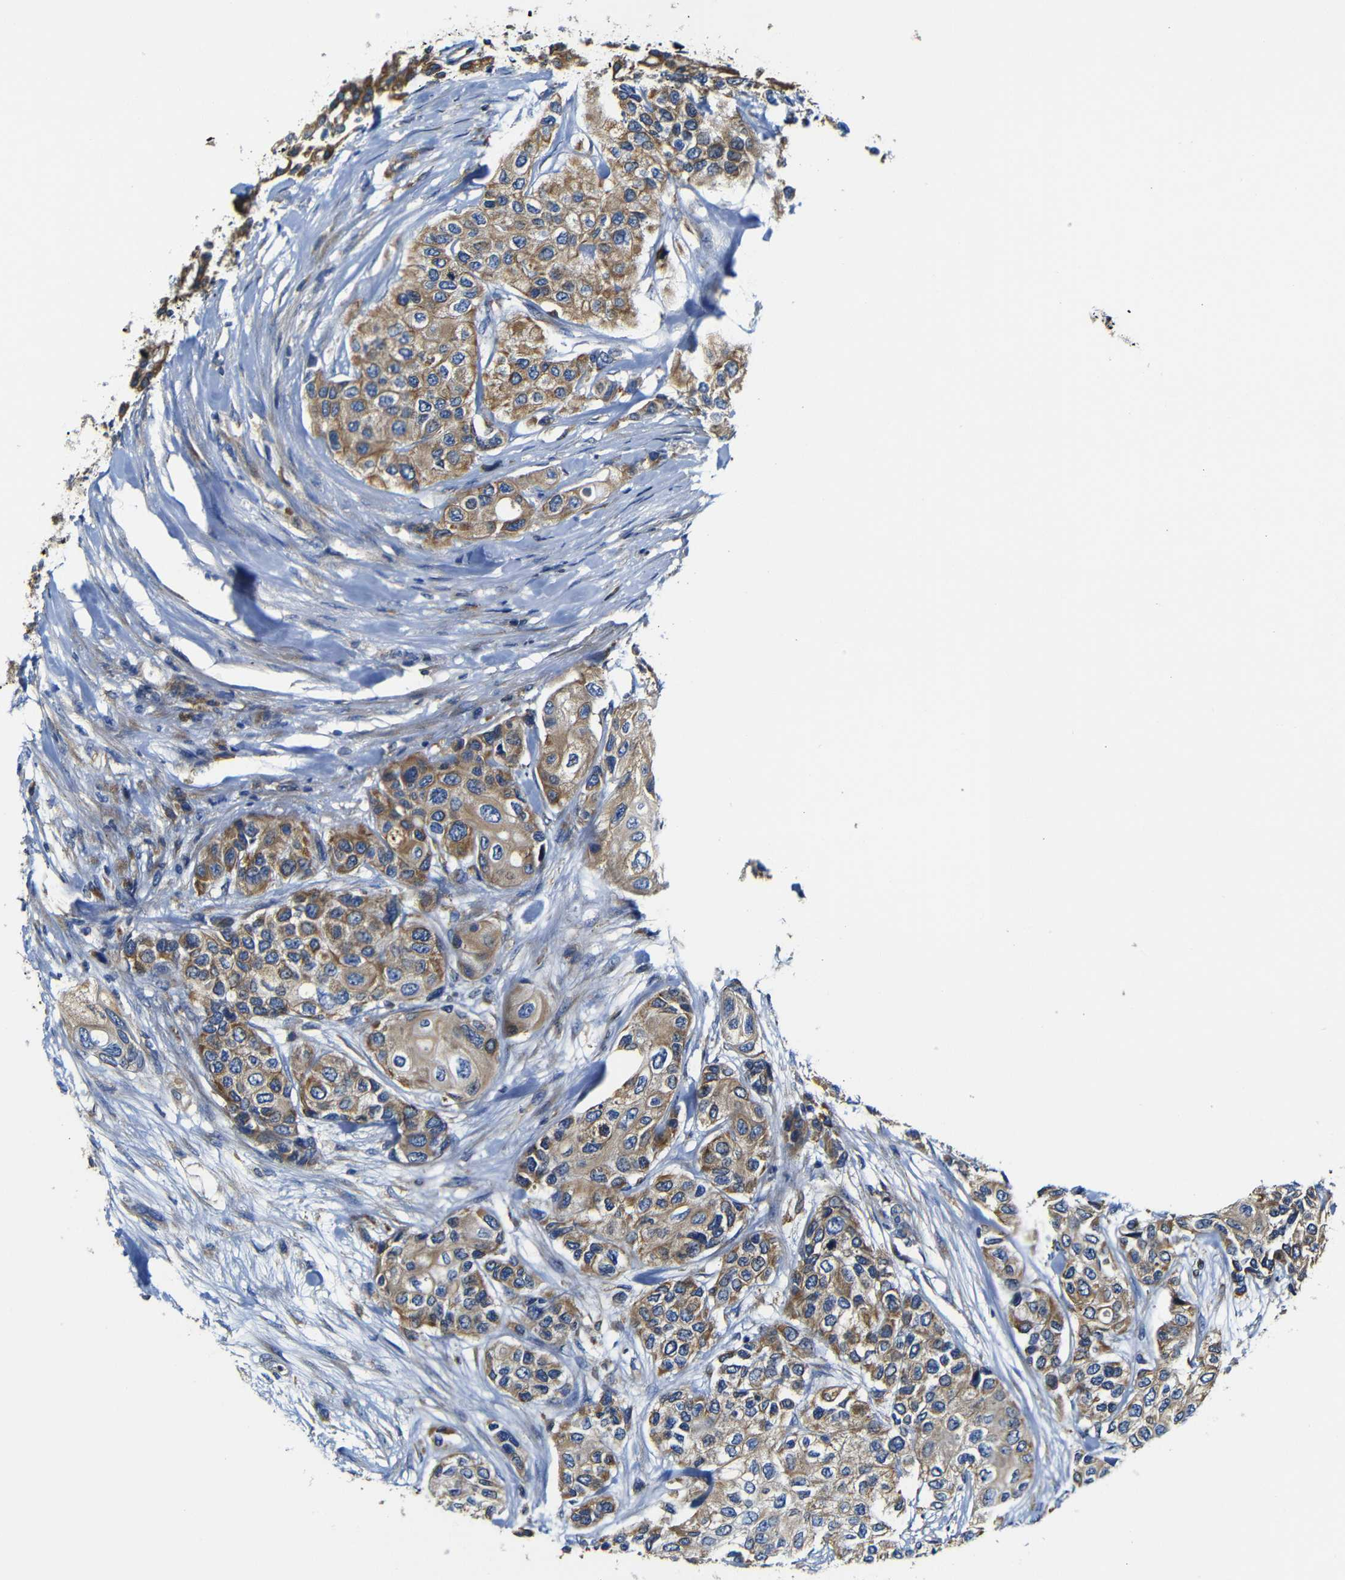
{"staining": {"intensity": "moderate", "quantity": ">75%", "location": "cytoplasmic/membranous"}, "tissue": "urothelial cancer", "cell_type": "Tumor cells", "image_type": "cancer", "snomed": [{"axis": "morphology", "description": "Urothelial carcinoma, High grade"}, {"axis": "topography", "description": "Urinary bladder"}], "caption": "This image displays immunohistochemistry (IHC) staining of human high-grade urothelial carcinoma, with medium moderate cytoplasmic/membranous staining in about >75% of tumor cells.", "gene": "CLCC1", "patient": {"sex": "female", "age": 56}}